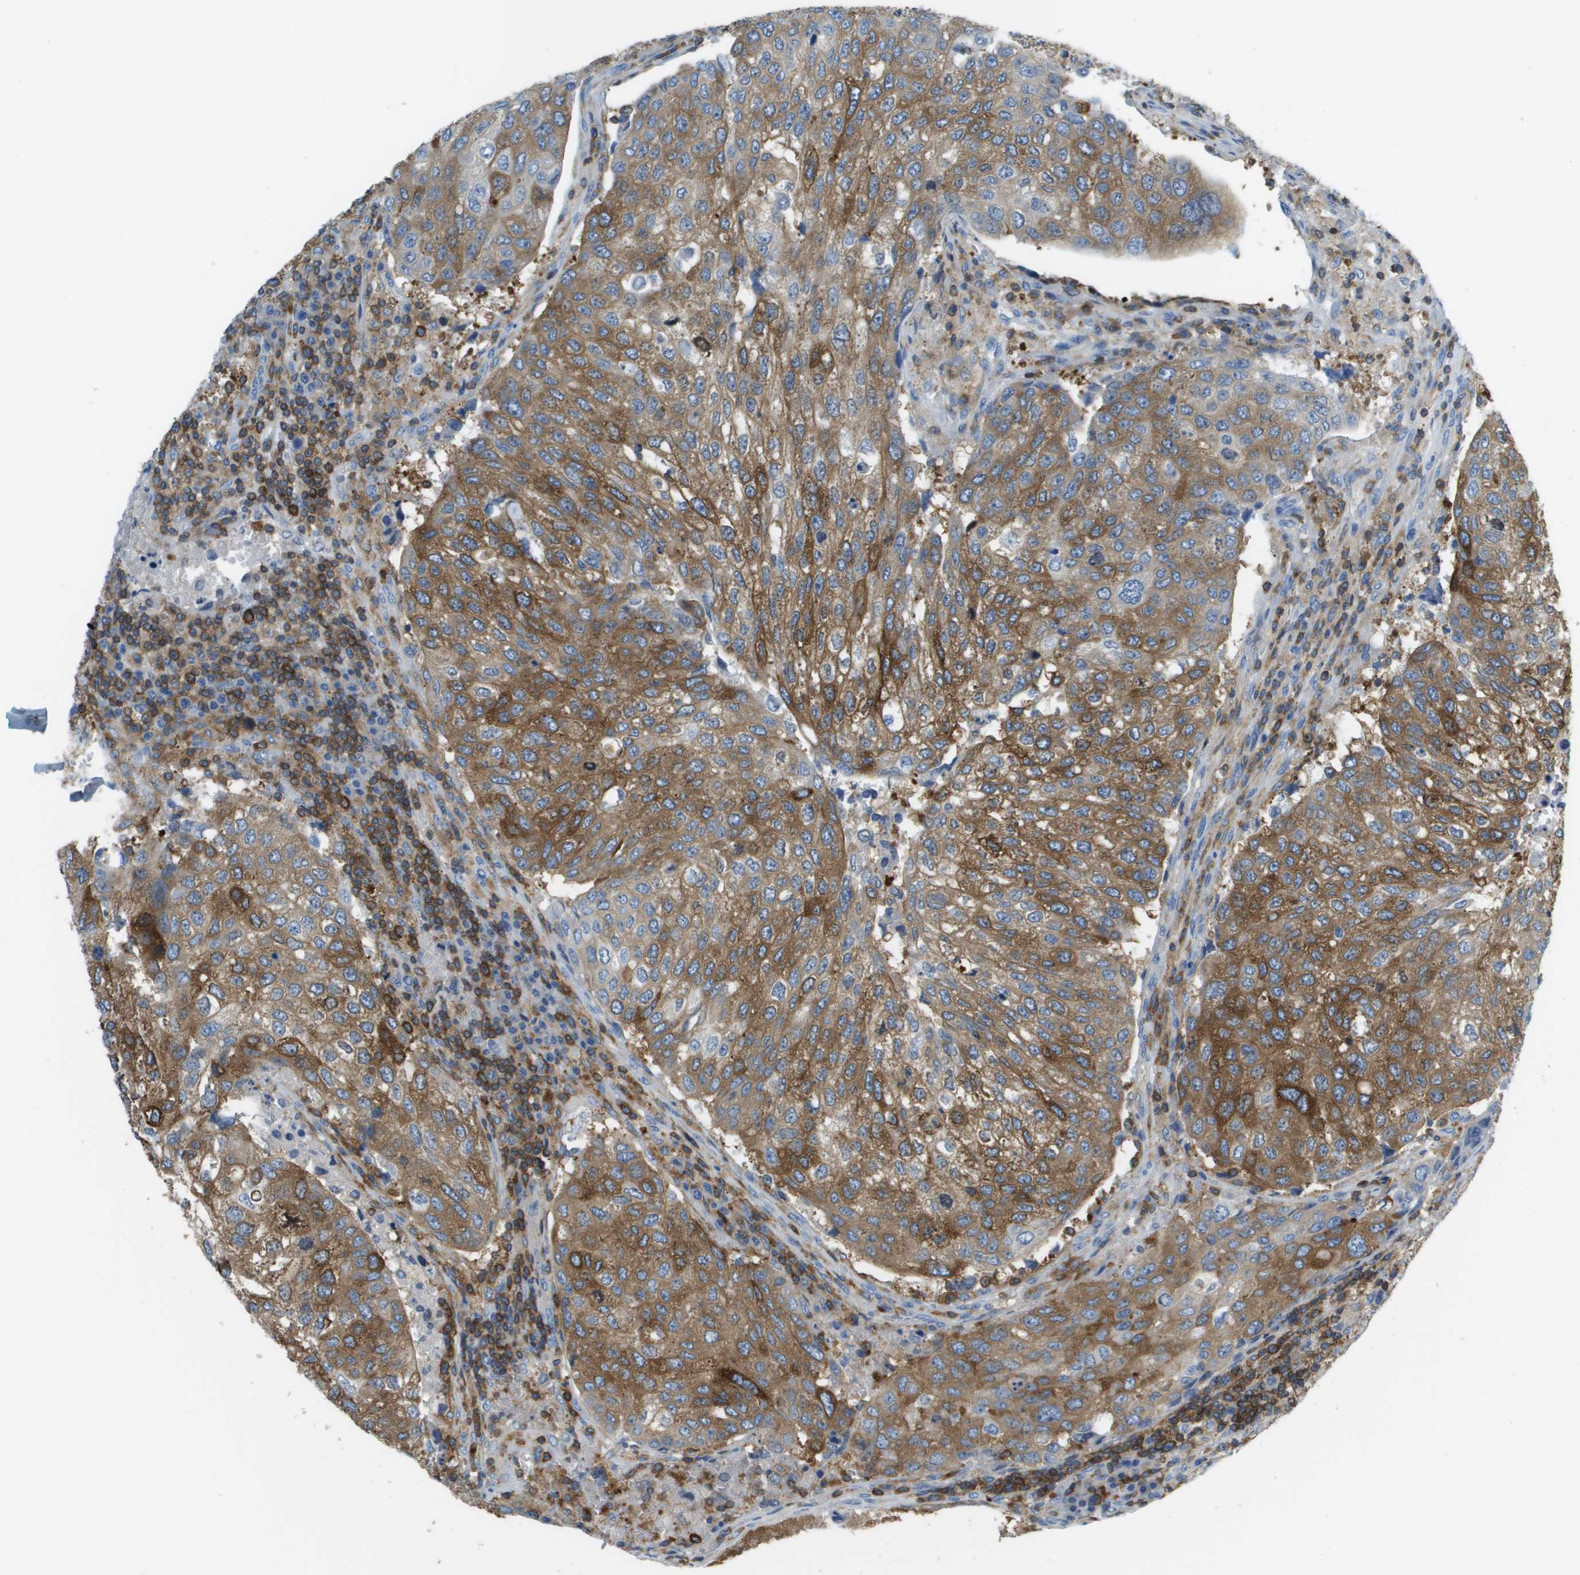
{"staining": {"intensity": "moderate", "quantity": ">75%", "location": "cytoplasmic/membranous"}, "tissue": "urothelial cancer", "cell_type": "Tumor cells", "image_type": "cancer", "snomed": [{"axis": "morphology", "description": "Urothelial carcinoma, High grade"}, {"axis": "topography", "description": "Lymph node"}, {"axis": "topography", "description": "Urinary bladder"}], "caption": "About >75% of tumor cells in urothelial cancer reveal moderate cytoplasmic/membranous protein positivity as visualized by brown immunohistochemical staining.", "gene": "APBB1IP", "patient": {"sex": "male", "age": 51}}